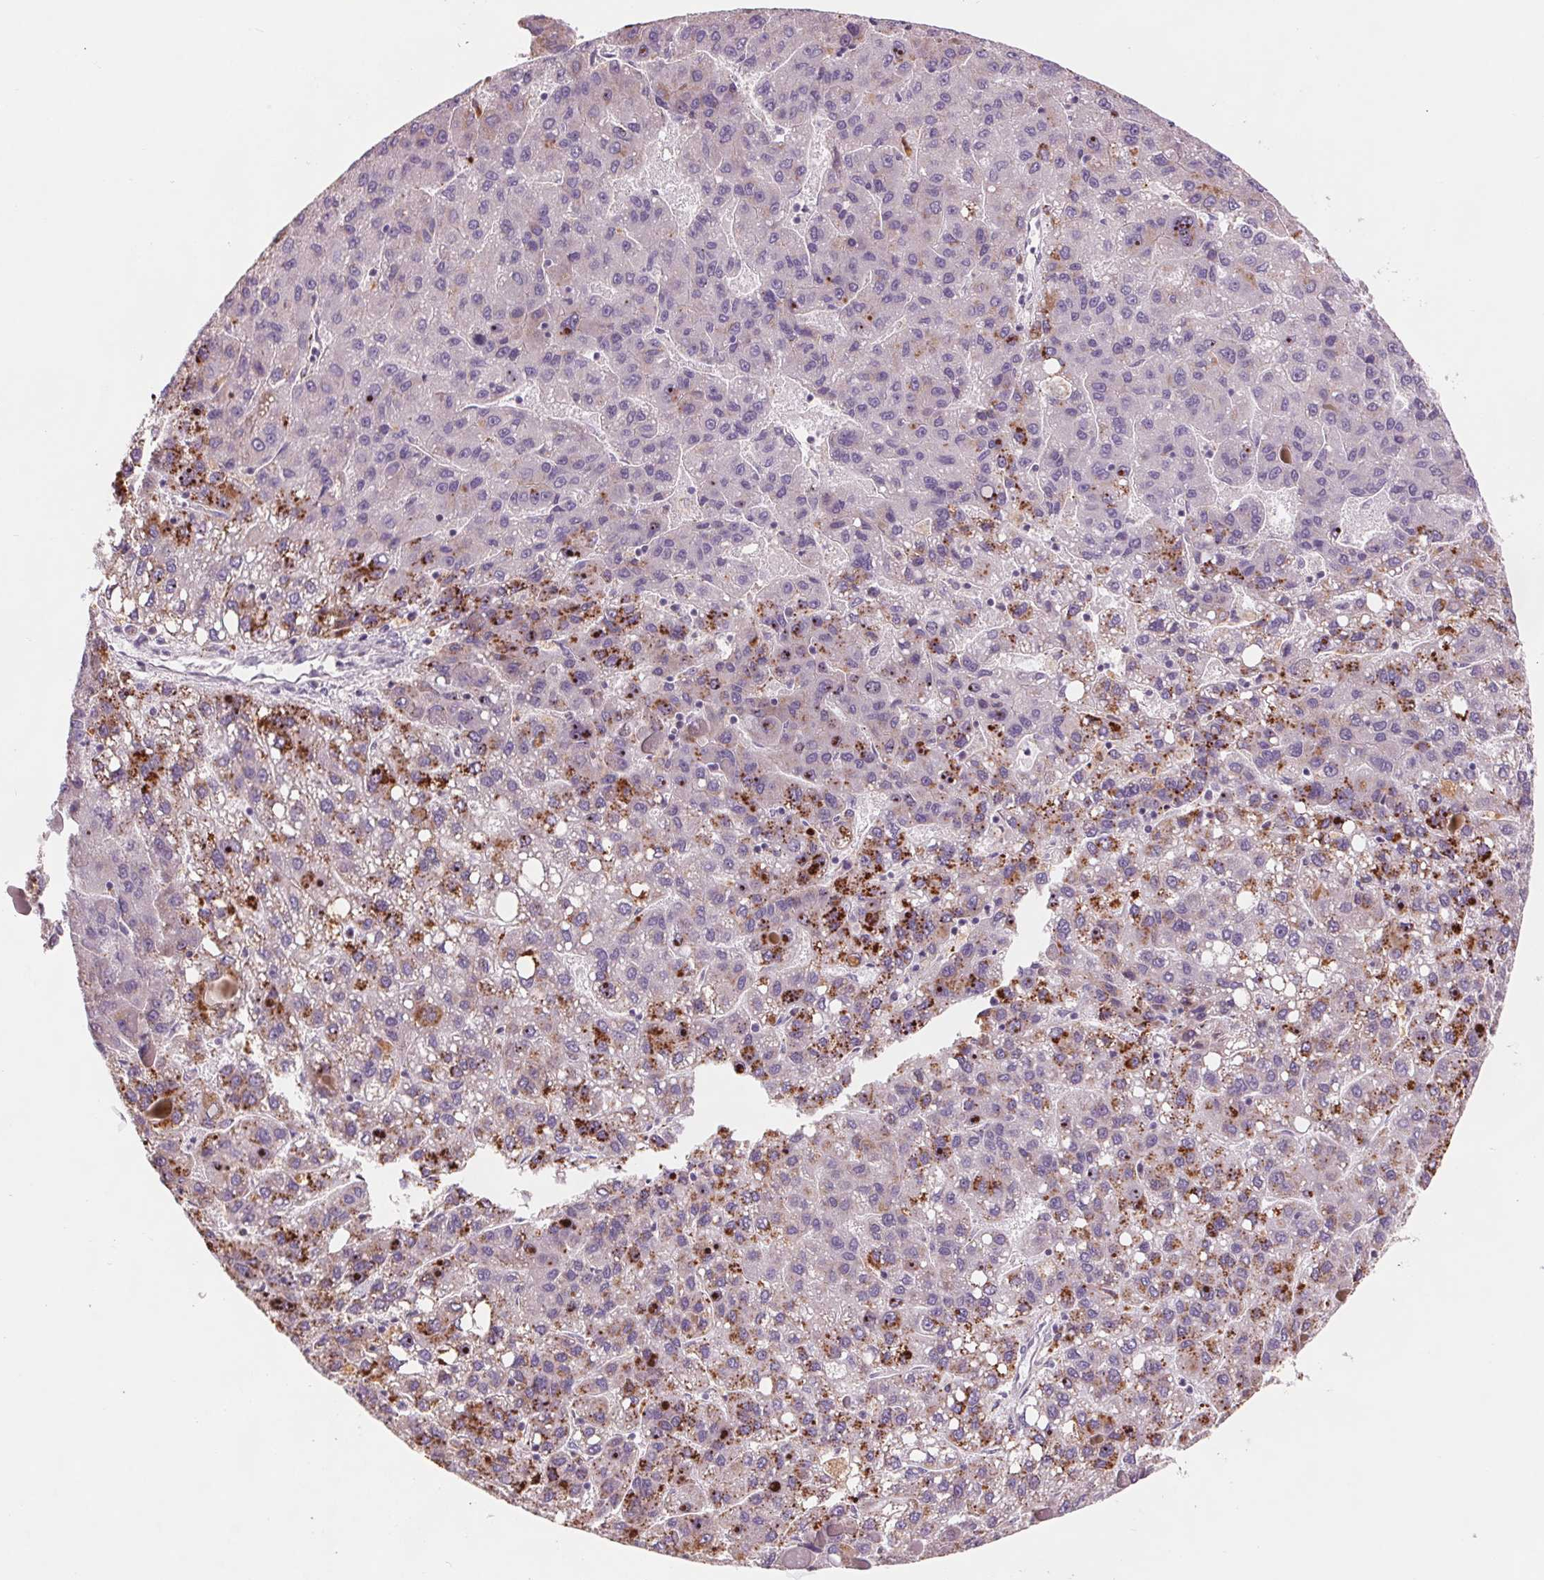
{"staining": {"intensity": "negative", "quantity": "none", "location": "none"}, "tissue": "liver cancer", "cell_type": "Tumor cells", "image_type": "cancer", "snomed": [{"axis": "morphology", "description": "Carcinoma, Hepatocellular, NOS"}, {"axis": "topography", "description": "Liver"}], "caption": "This is an immunohistochemistry histopathology image of human liver hepatocellular carcinoma. There is no positivity in tumor cells.", "gene": "SAMD5", "patient": {"sex": "female", "age": 82}}